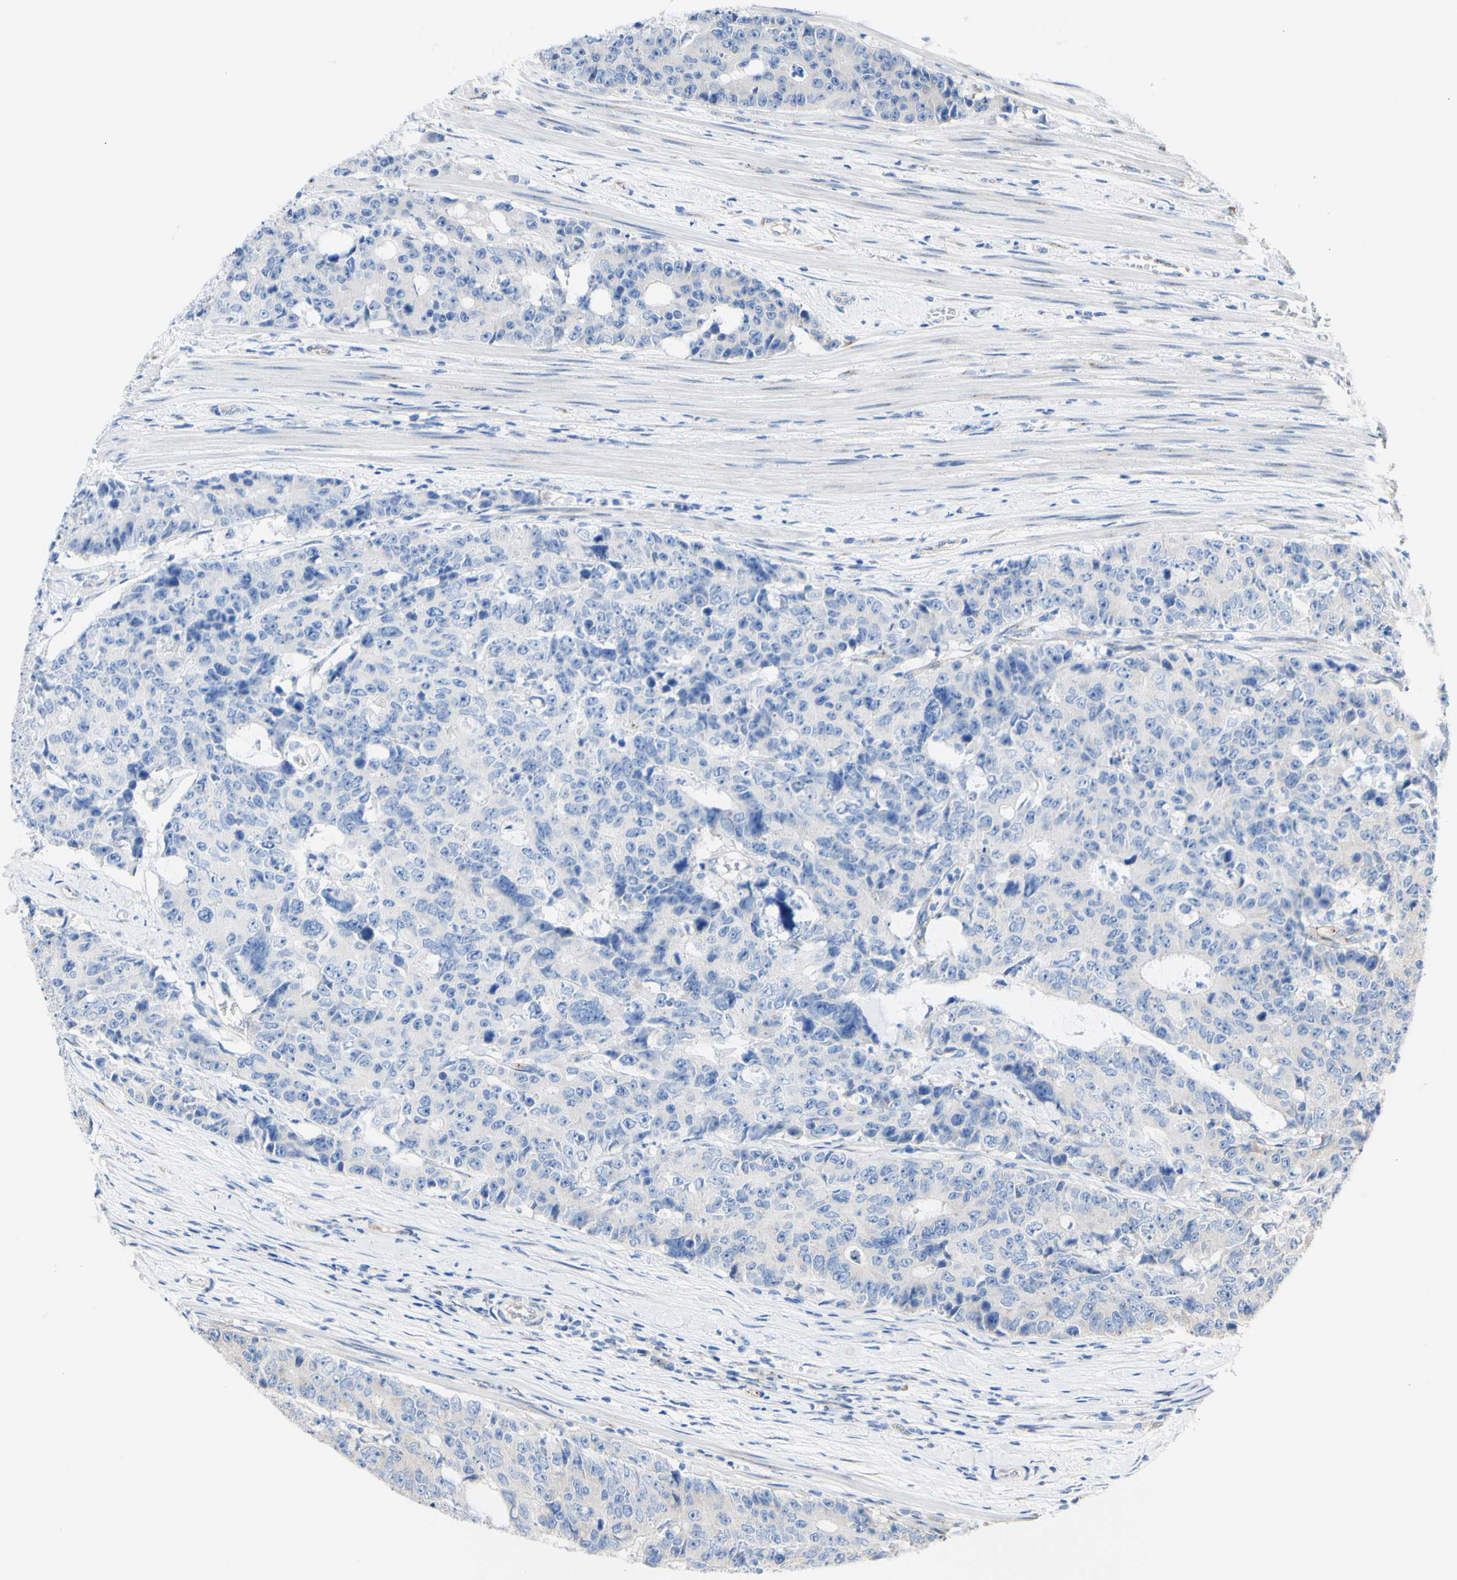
{"staining": {"intensity": "negative", "quantity": "none", "location": "none"}, "tissue": "colorectal cancer", "cell_type": "Tumor cells", "image_type": "cancer", "snomed": [{"axis": "morphology", "description": "Adenocarcinoma, NOS"}, {"axis": "topography", "description": "Colon"}], "caption": "Photomicrograph shows no significant protein expression in tumor cells of colorectal cancer (adenocarcinoma). (DAB (3,3'-diaminobenzidine) immunohistochemistry (IHC) visualized using brightfield microscopy, high magnification).", "gene": "LRIG3", "patient": {"sex": "female", "age": 86}}